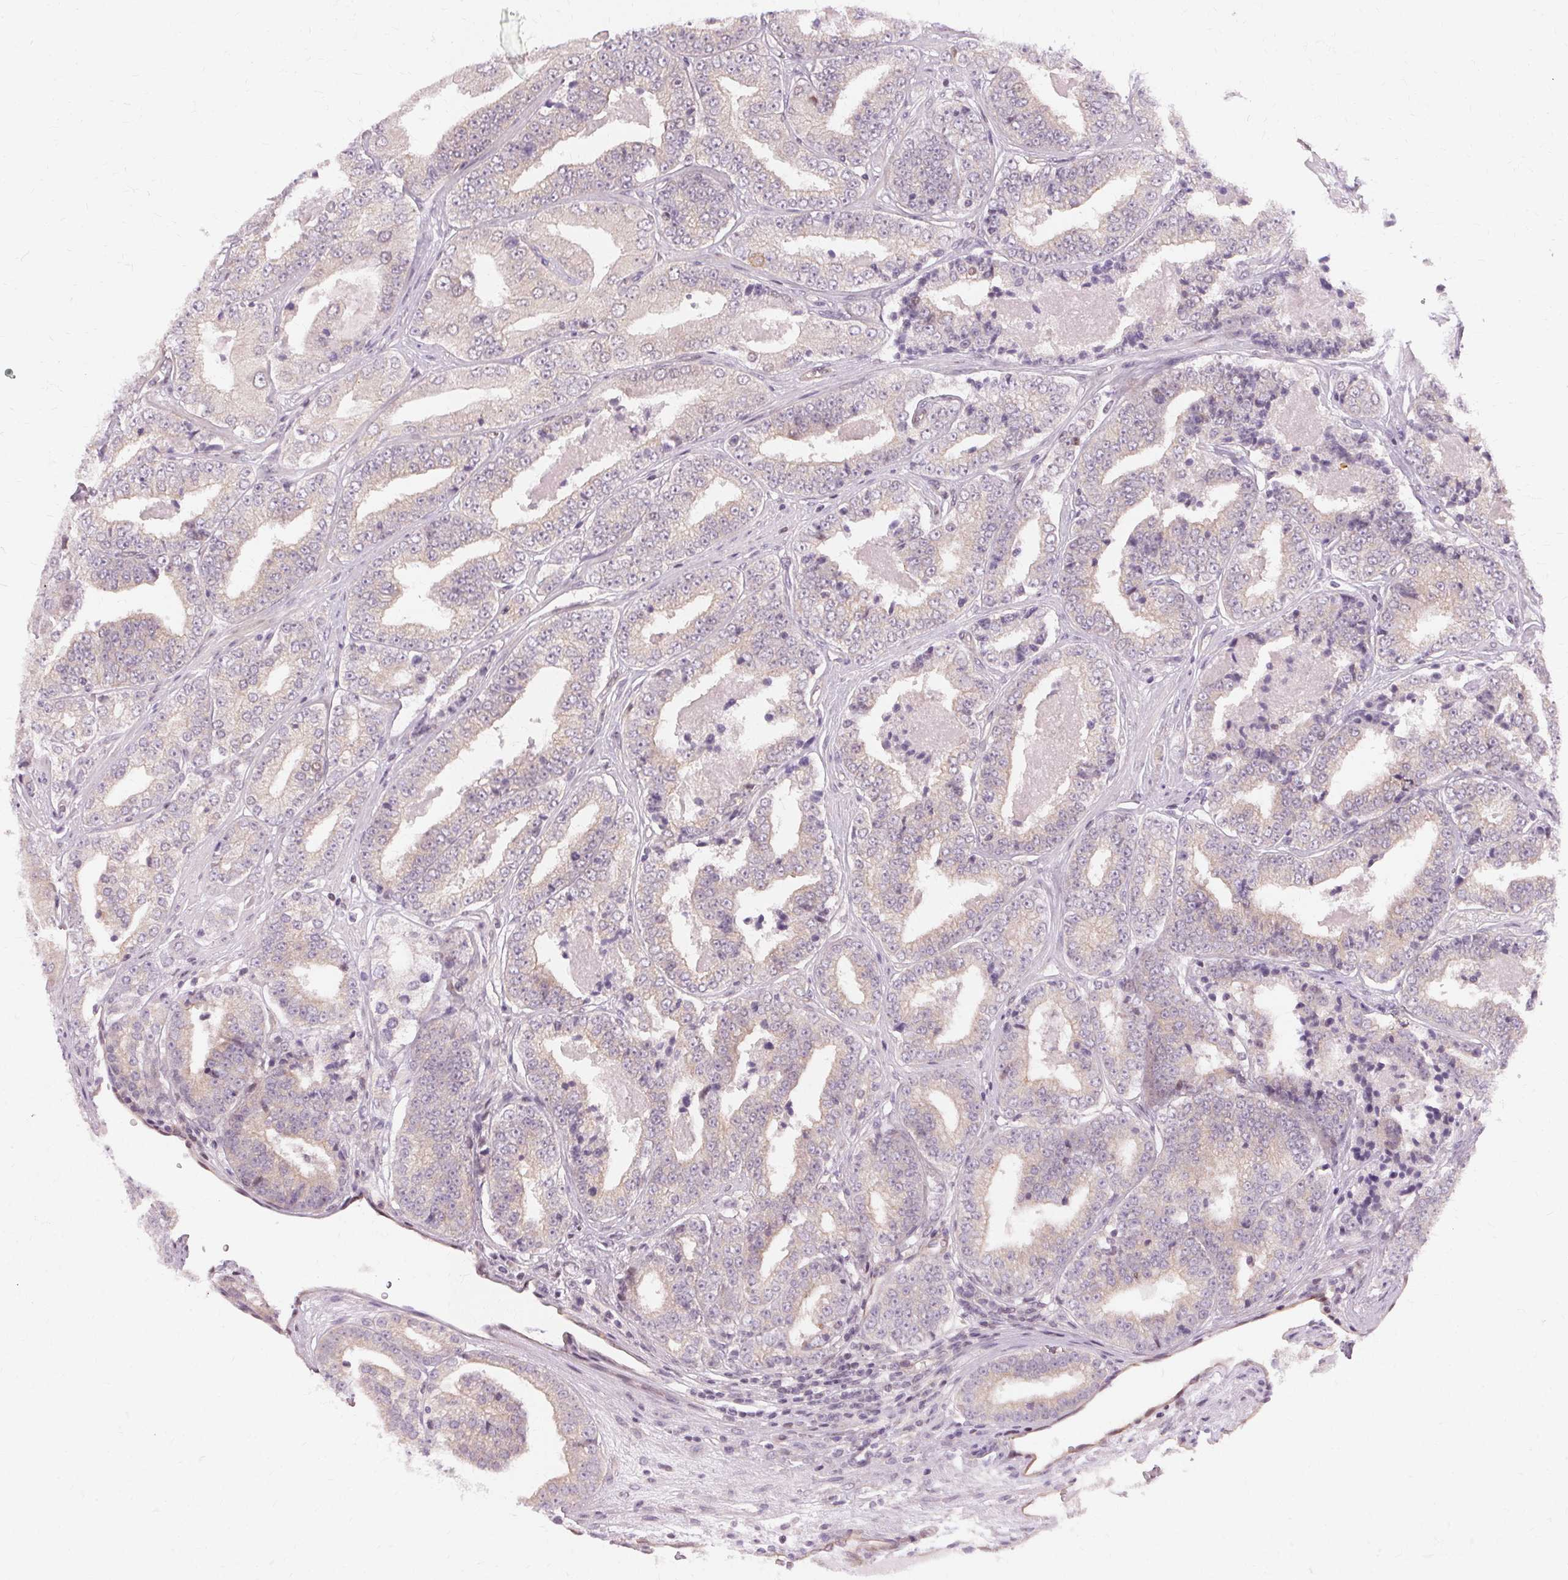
{"staining": {"intensity": "negative", "quantity": "none", "location": "none"}, "tissue": "prostate cancer", "cell_type": "Tumor cells", "image_type": "cancer", "snomed": [{"axis": "morphology", "description": "Adenocarcinoma, Low grade"}, {"axis": "topography", "description": "Prostate"}], "caption": "Human prostate cancer (low-grade adenocarcinoma) stained for a protein using immunohistochemistry shows no expression in tumor cells.", "gene": "USP8", "patient": {"sex": "male", "age": 60}}